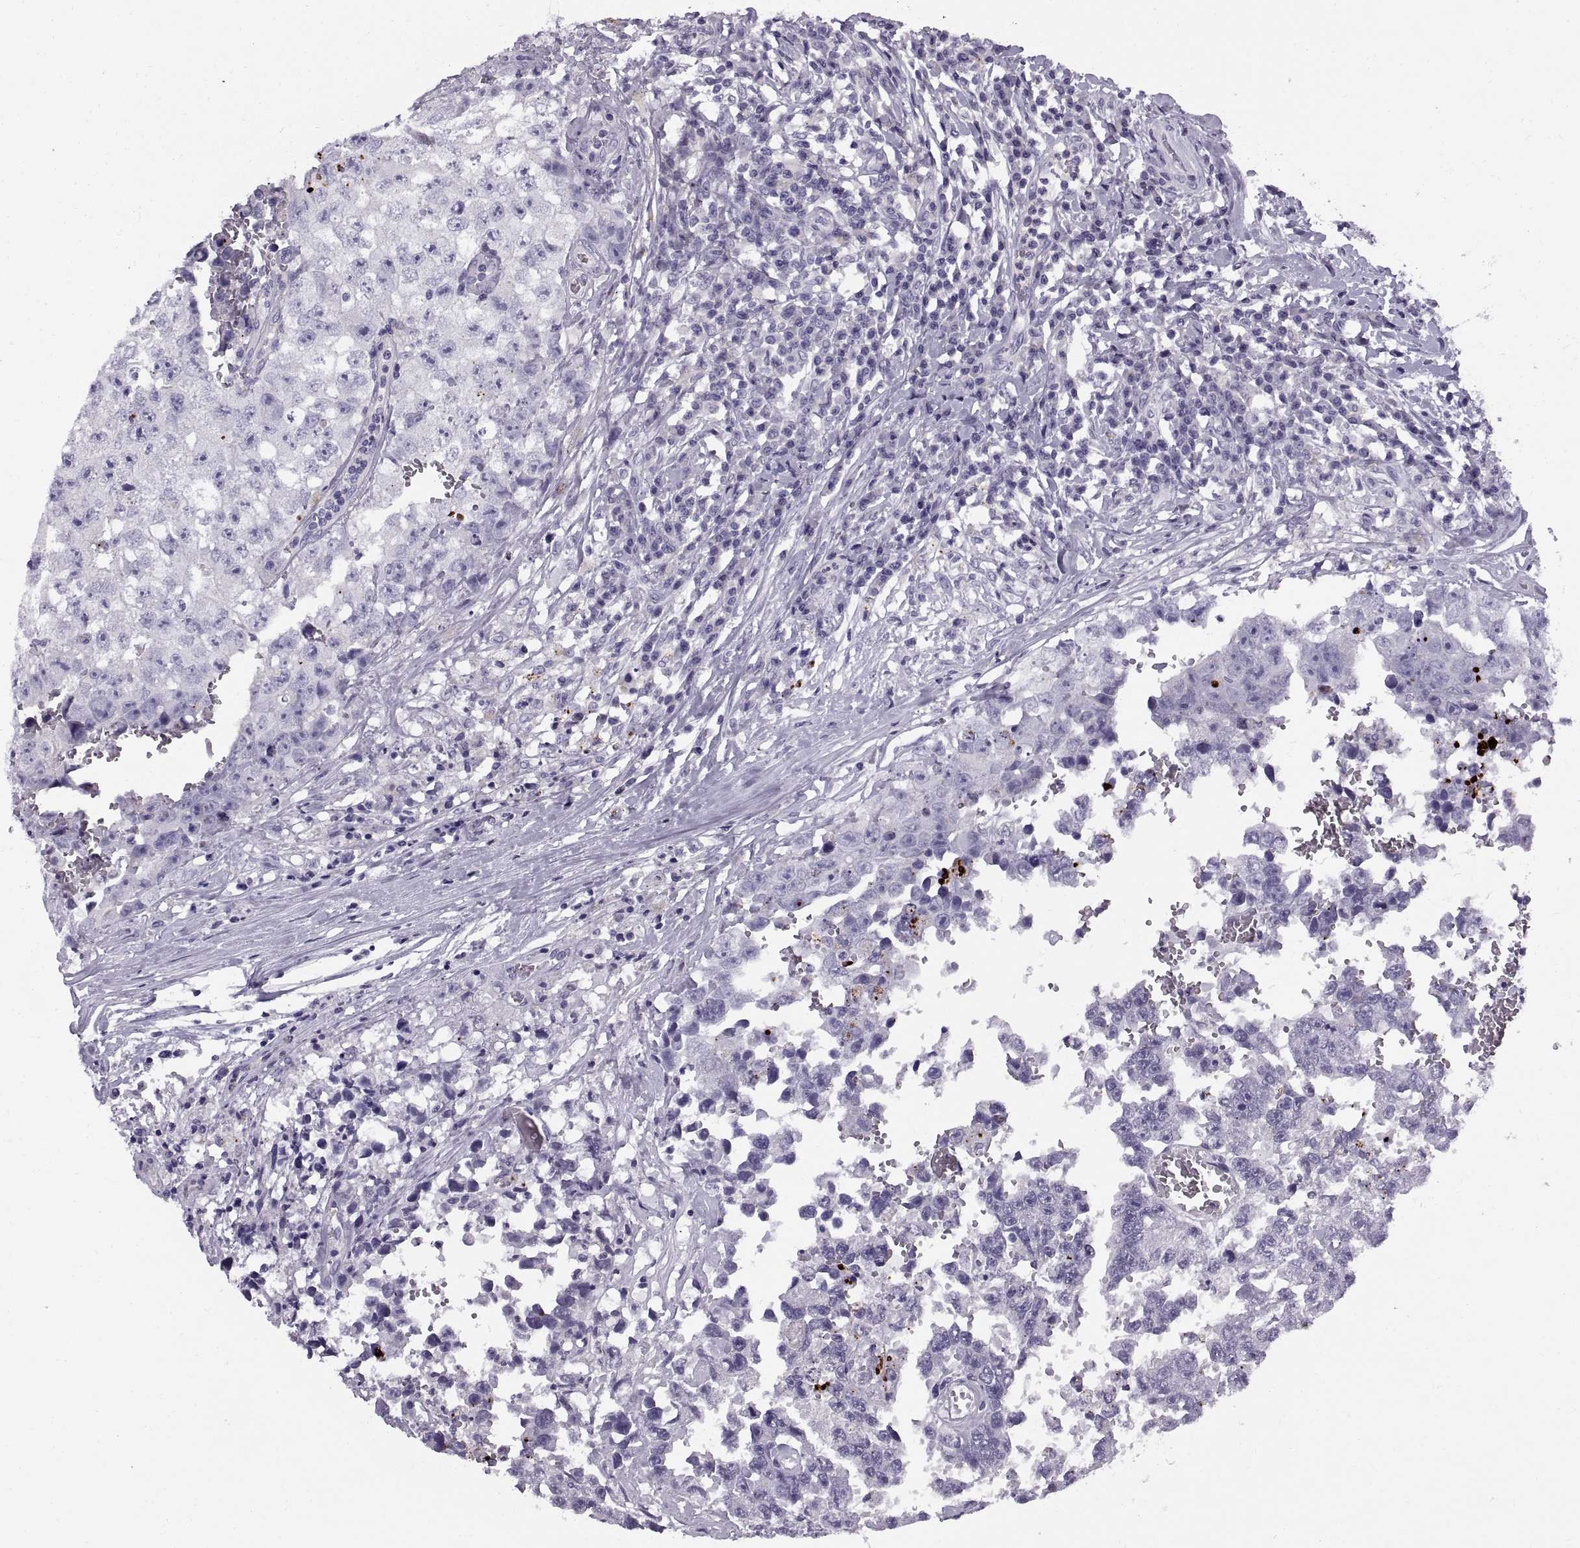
{"staining": {"intensity": "negative", "quantity": "none", "location": "none"}, "tissue": "testis cancer", "cell_type": "Tumor cells", "image_type": "cancer", "snomed": [{"axis": "morphology", "description": "Carcinoma, Embryonal, NOS"}, {"axis": "topography", "description": "Testis"}], "caption": "Tumor cells show no significant protein positivity in testis embryonal carcinoma.", "gene": "CALCR", "patient": {"sex": "male", "age": 36}}